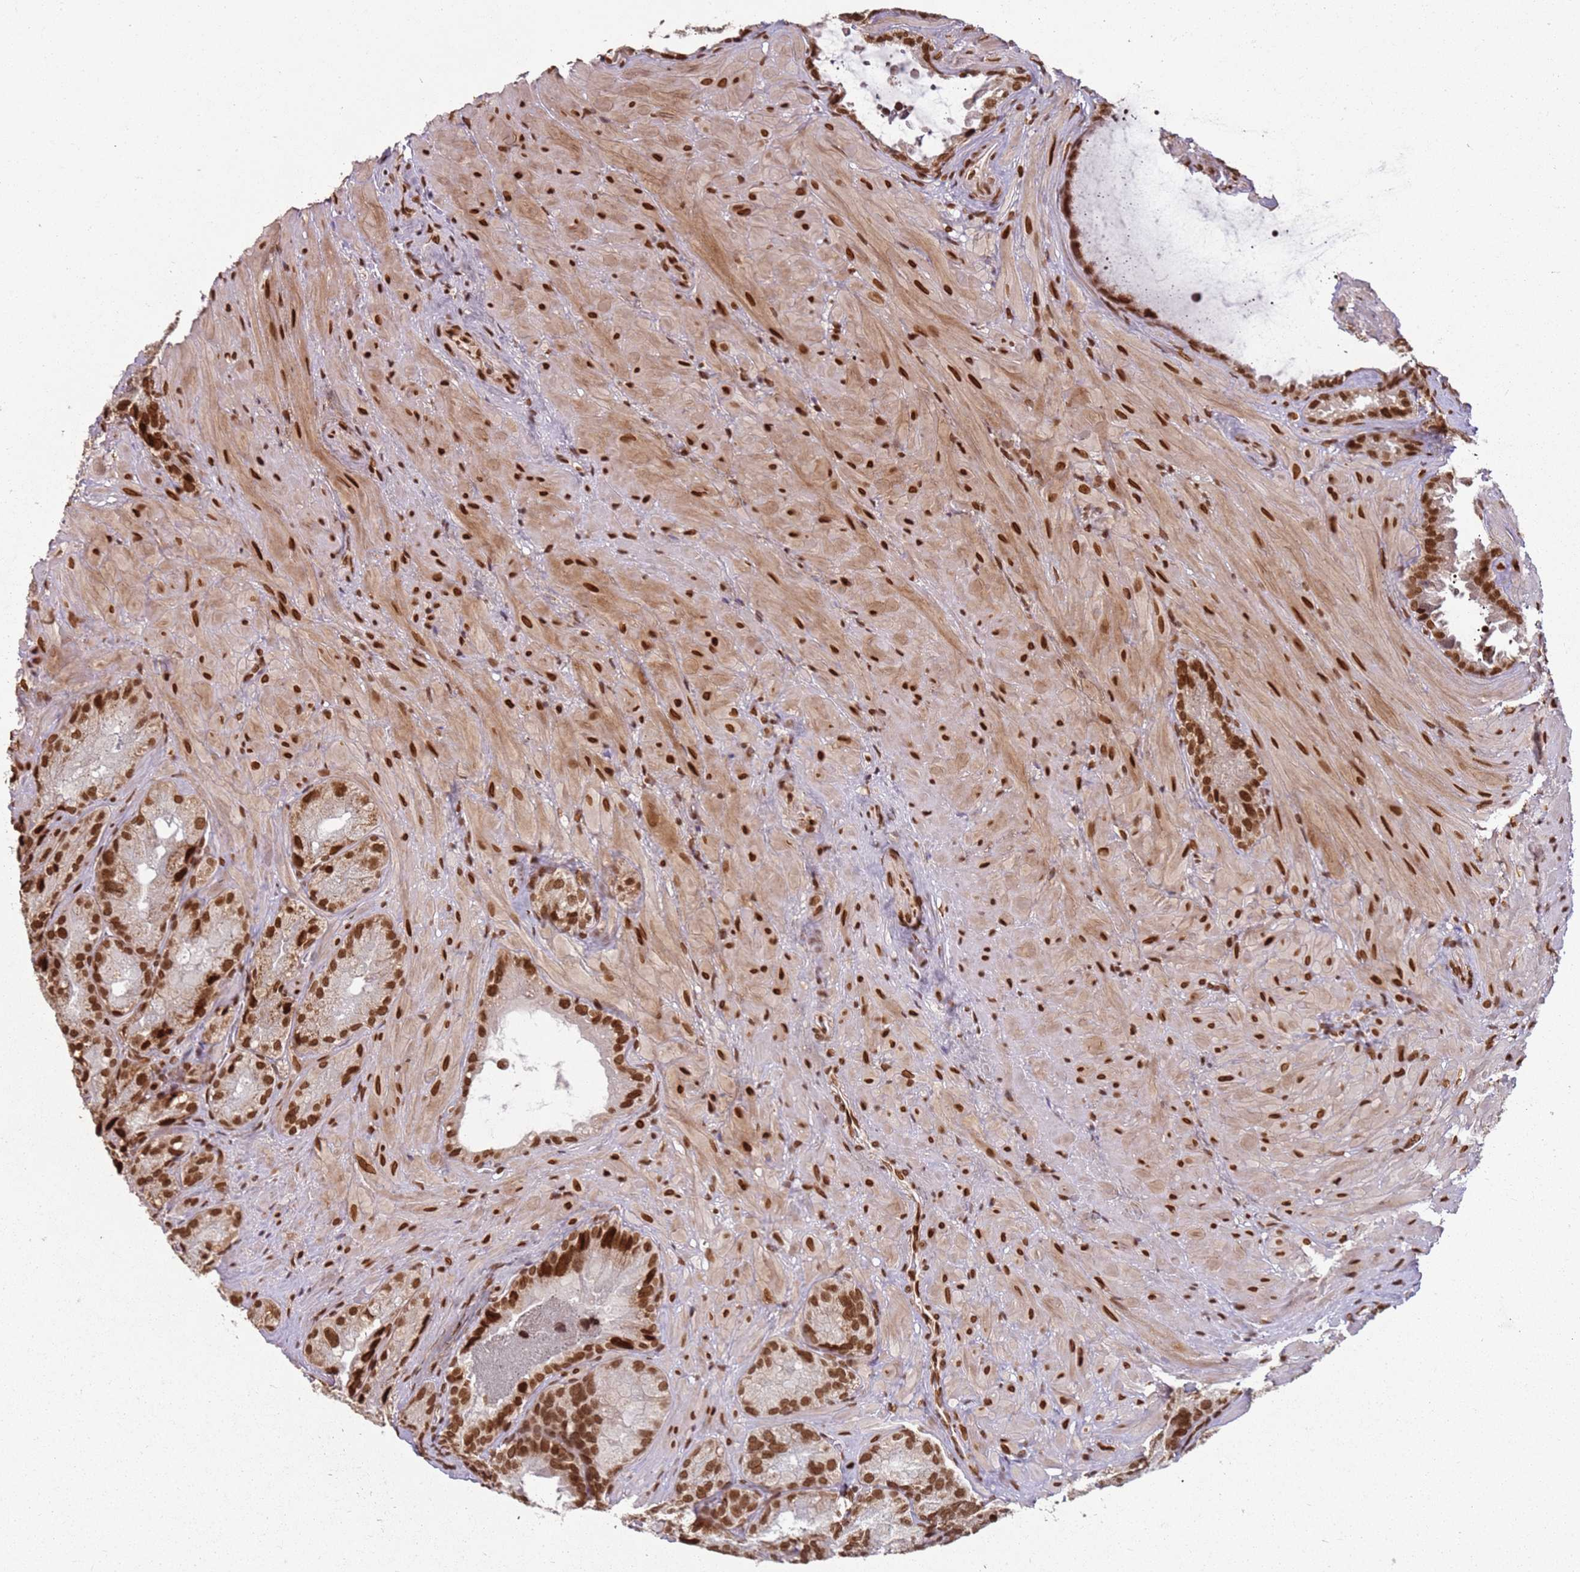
{"staining": {"intensity": "strong", "quantity": ">75%", "location": "nuclear"}, "tissue": "seminal vesicle", "cell_type": "Glandular cells", "image_type": "normal", "snomed": [{"axis": "morphology", "description": "Normal tissue, NOS"}, {"axis": "topography", "description": "Seminal veicle"}], "caption": "Strong nuclear expression for a protein is seen in about >75% of glandular cells of benign seminal vesicle using IHC.", "gene": "TENT4A", "patient": {"sex": "male", "age": 62}}